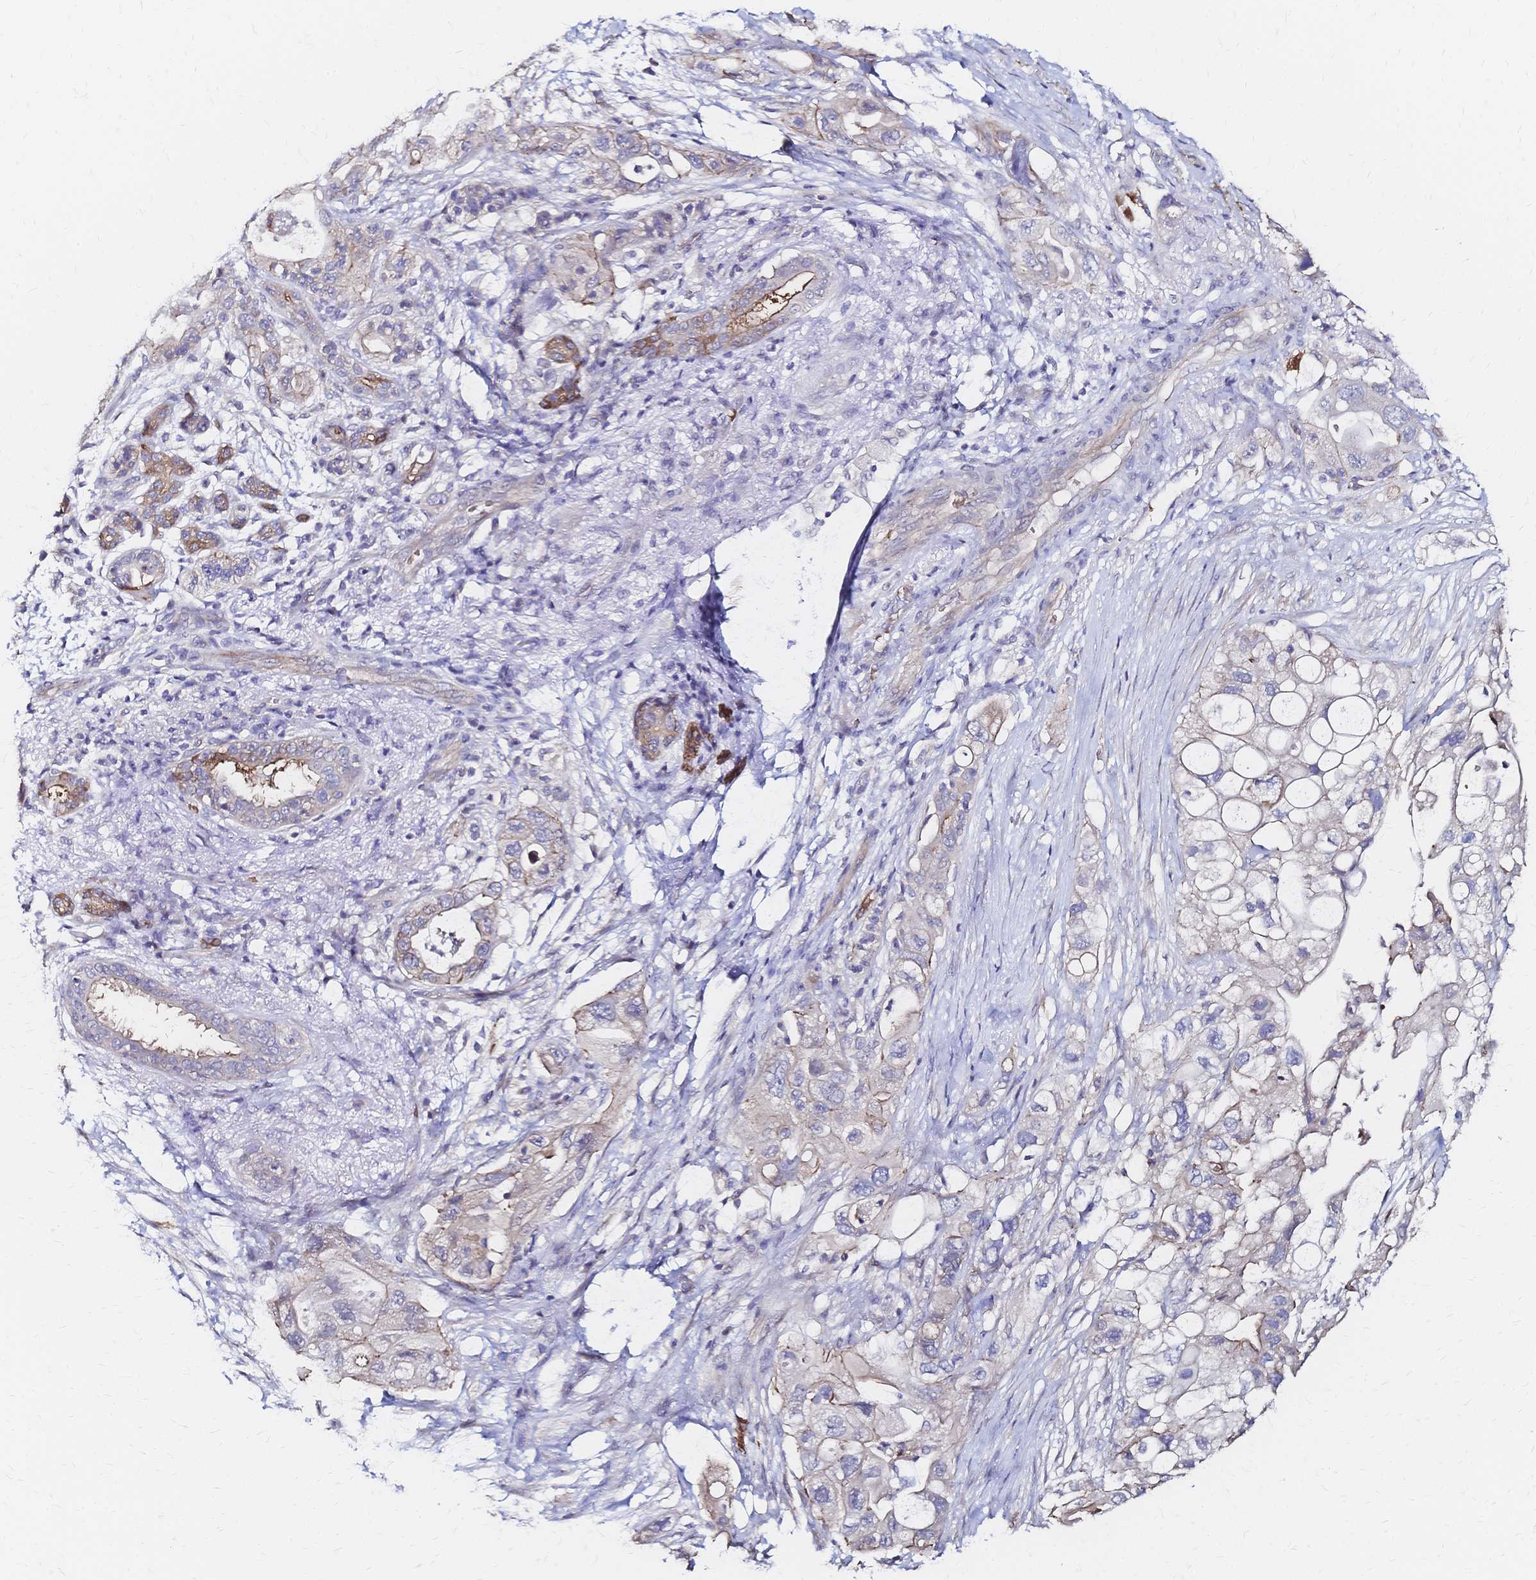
{"staining": {"intensity": "negative", "quantity": "none", "location": "none"}, "tissue": "pancreatic cancer", "cell_type": "Tumor cells", "image_type": "cancer", "snomed": [{"axis": "morphology", "description": "Adenocarcinoma, NOS"}, {"axis": "topography", "description": "Pancreas"}], "caption": "High power microscopy image of an immunohistochemistry image of pancreatic cancer, revealing no significant expression in tumor cells.", "gene": "SLC5A1", "patient": {"sex": "female", "age": 72}}